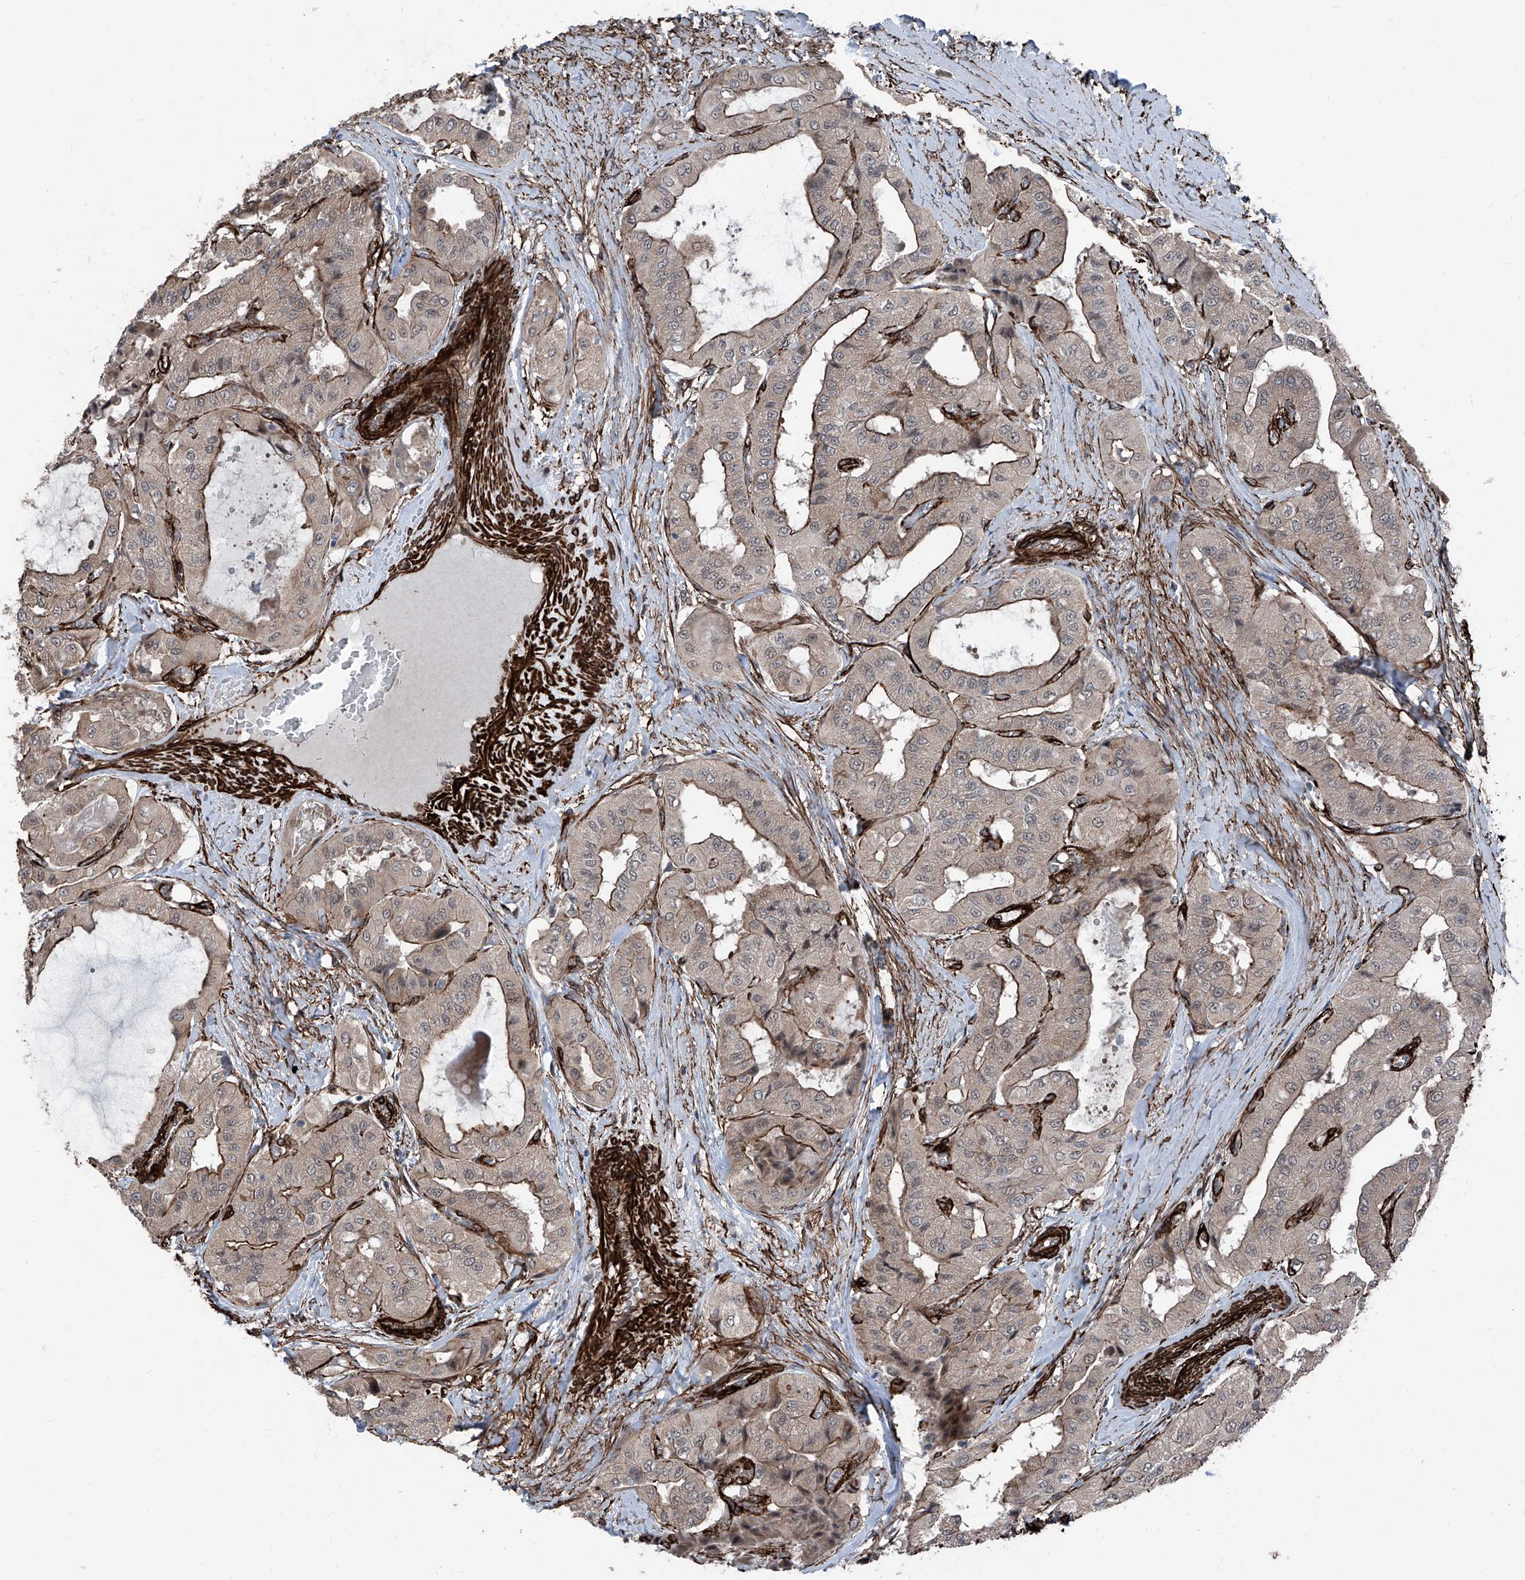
{"staining": {"intensity": "moderate", "quantity": "<25%", "location": "cytoplasmic/membranous"}, "tissue": "thyroid cancer", "cell_type": "Tumor cells", "image_type": "cancer", "snomed": [{"axis": "morphology", "description": "Papillary adenocarcinoma, NOS"}, {"axis": "topography", "description": "Thyroid gland"}], "caption": "Immunohistochemical staining of human papillary adenocarcinoma (thyroid) shows low levels of moderate cytoplasmic/membranous expression in about <25% of tumor cells.", "gene": "COA7", "patient": {"sex": "female", "age": 59}}